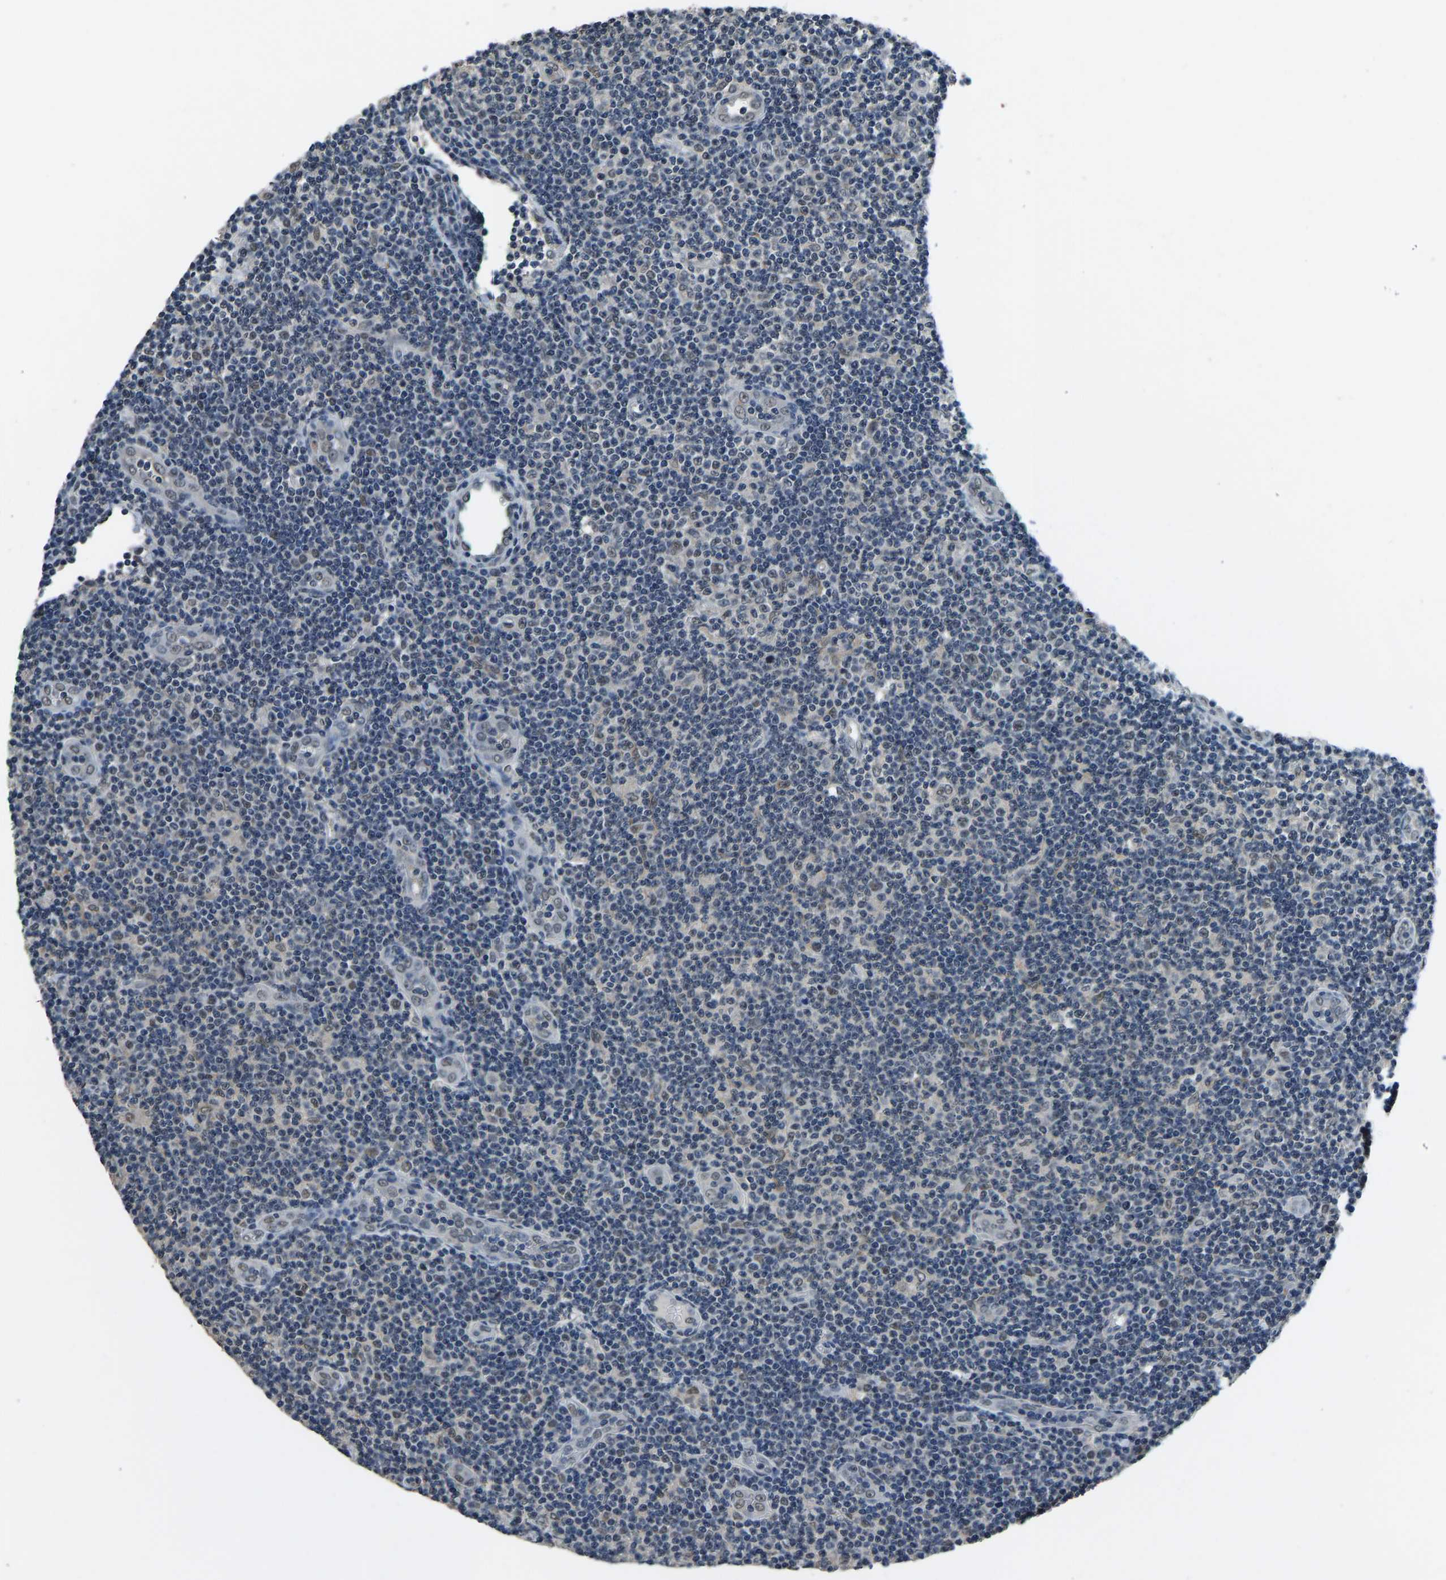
{"staining": {"intensity": "weak", "quantity": "<25%", "location": "nuclear"}, "tissue": "lymphoma", "cell_type": "Tumor cells", "image_type": "cancer", "snomed": [{"axis": "morphology", "description": "Malignant lymphoma, non-Hodgkin's type, Low grade"}, {"axis": "topography", "description": "Lymph node"}], "caption": "This is a image of IHC staining of malignant lymphoma, non-Hodgkin's type (low-grade), which shows no expression in tumor cells.", "gene": "TOX4", "patient": {"sex": "male", "age": 83}}